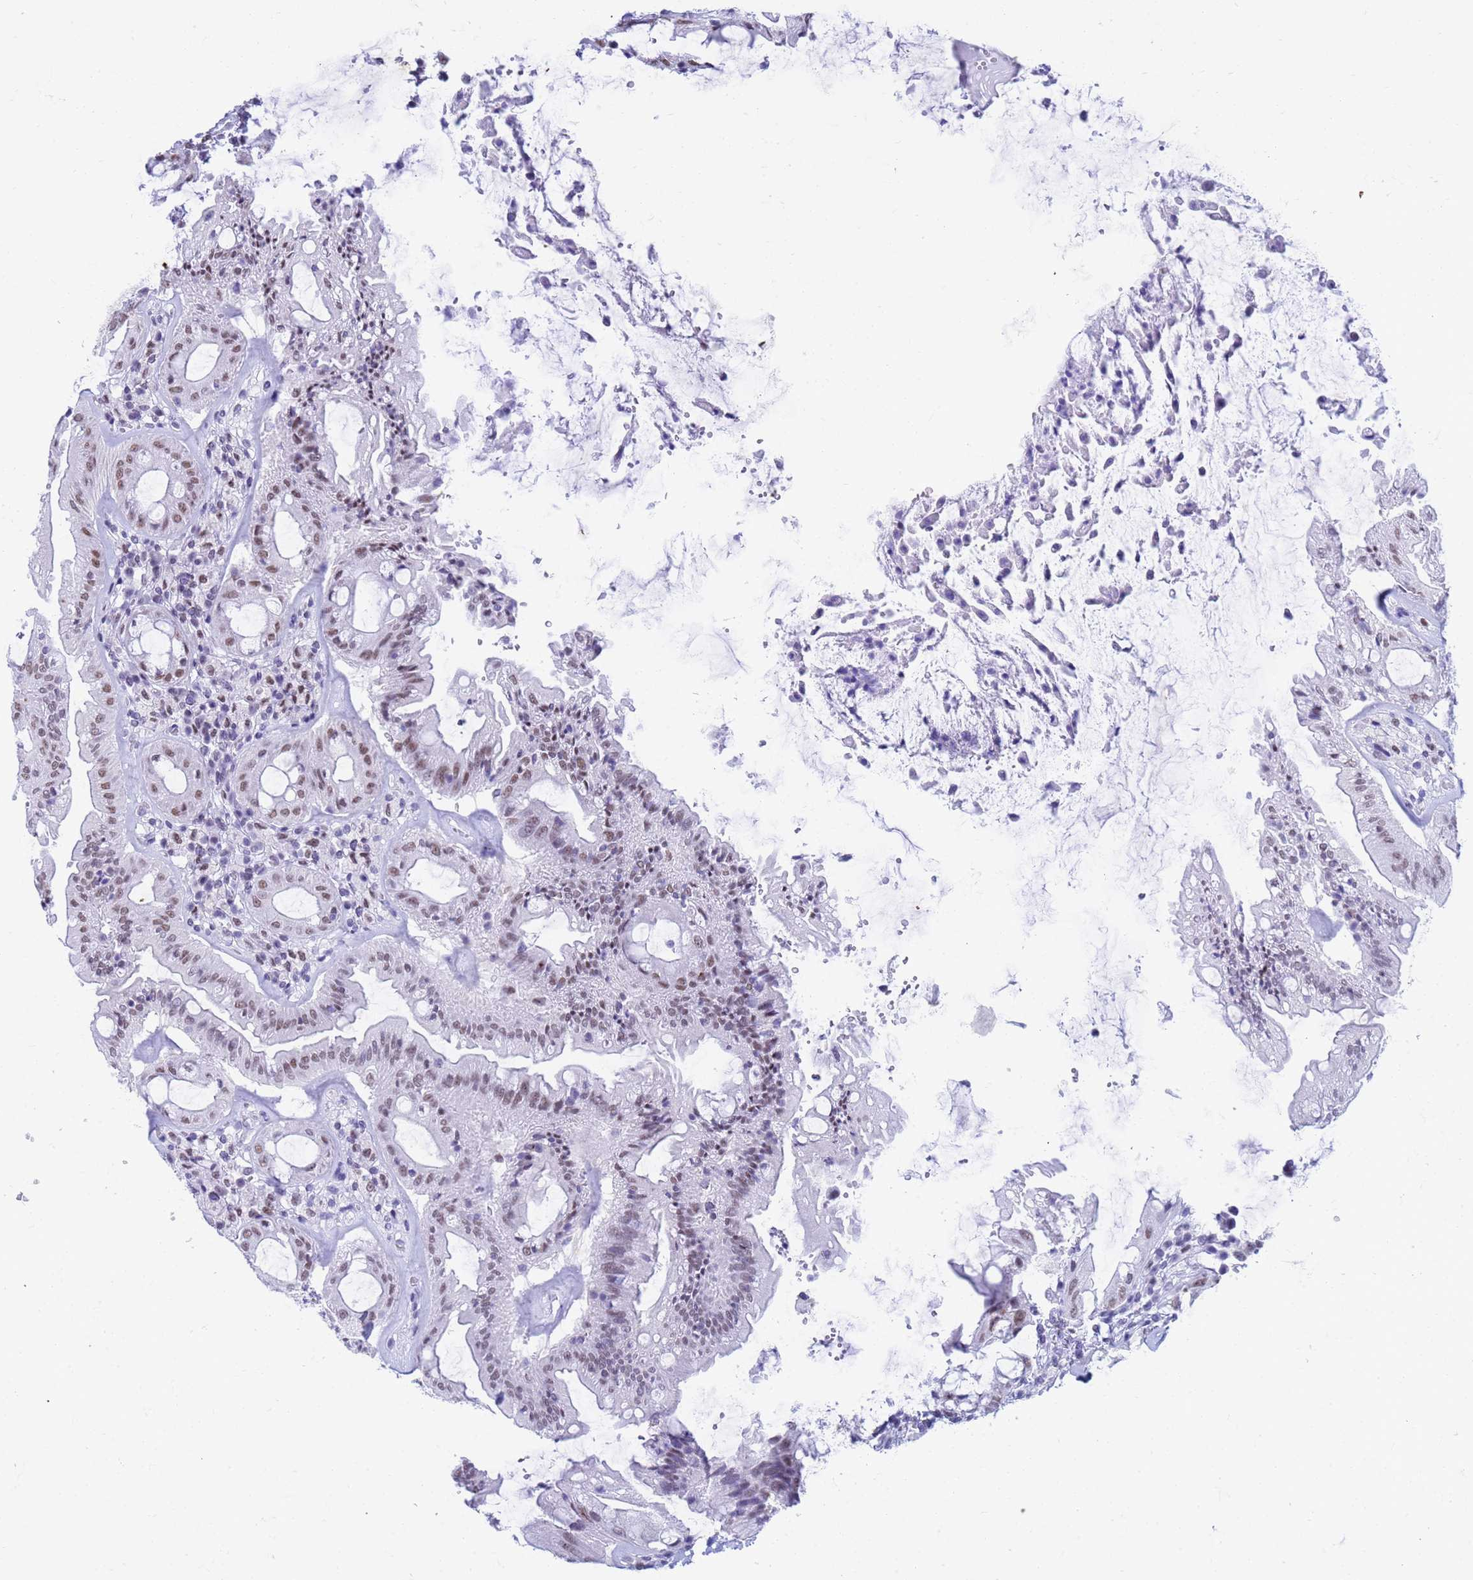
{"staining": {"intensity": "moderate", "quantity": ">75%", "location": "nuclear"}, "tissue": "rectum", "cell_type": "Glandular cells", "image_type": "normal", "snomed": [{"axis": "morphology", "description": "Normal tissue, NOS"}, {"axis": "topography", "description": "Rectum"}], "caption": "IHC of unremarkable rectum reveals medium levels of moderate nuclear positivity in approximately >75% of glandular cells.", "gene": "FAM170B", "patient": {"sex": "female", "age": 57}}